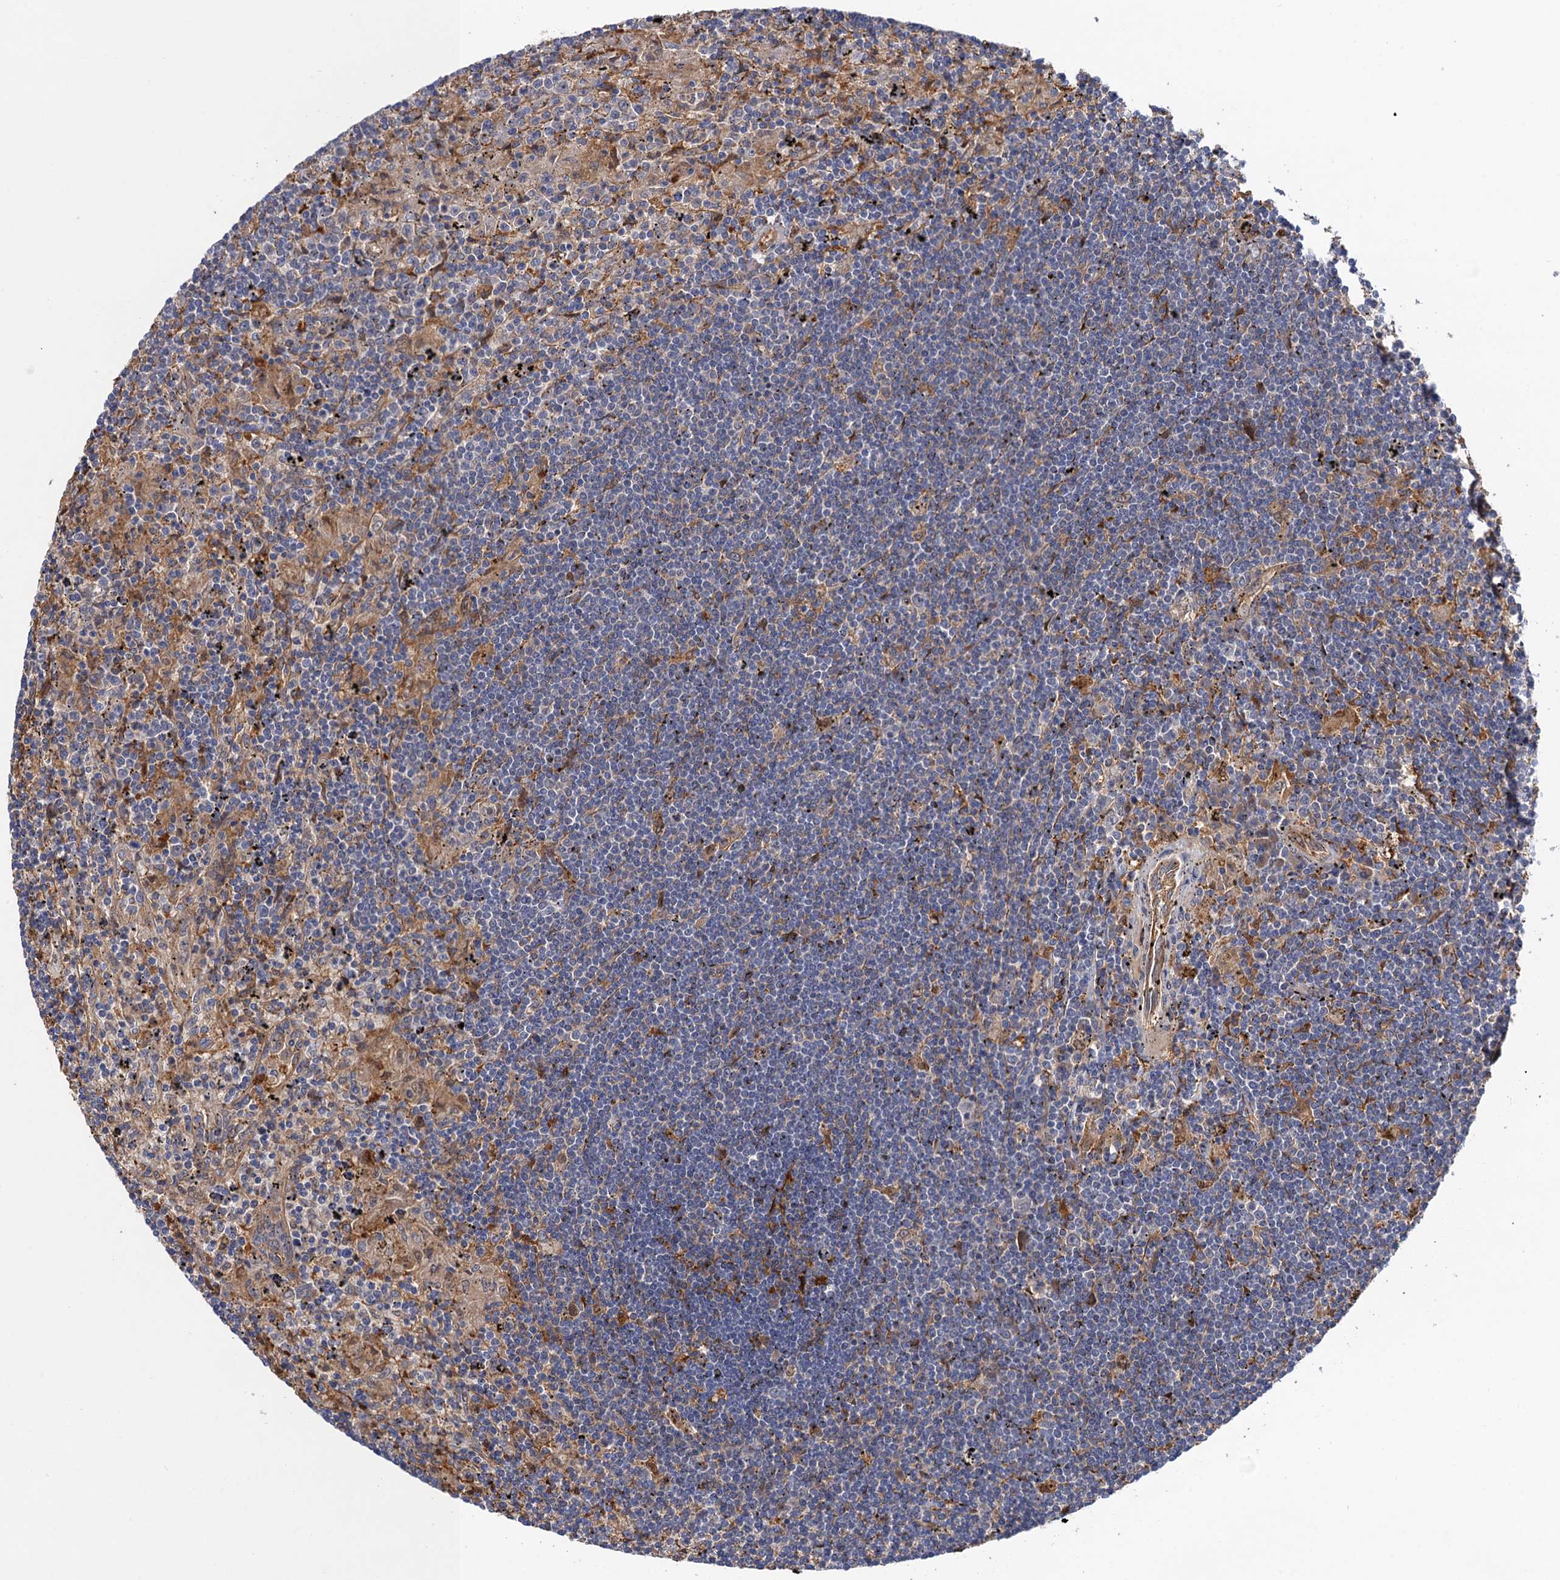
{"staining": {"intensity": "negative", "quantity": "none", "location": "none"}, "tissue": "lymphoma", "cell_type": "Tumor cells", "image_type": "cancer", "snomed": [{"axis": "morphology", "description": "Malignant lymphoma, non-Hodgkin's type, Low grade"}, {"axis": "topography", "description": "Spleen"}], "caption": "IHC histopathology image of lymphoma stained for a protein (brown), which exhibits no expression in tumor cells. The staining is performed using DAB brown chromogen with nuclei counter-stained in using hematoxylin.", "gene": "NEK8", "patient": {"sex": "male", "age": 76}}